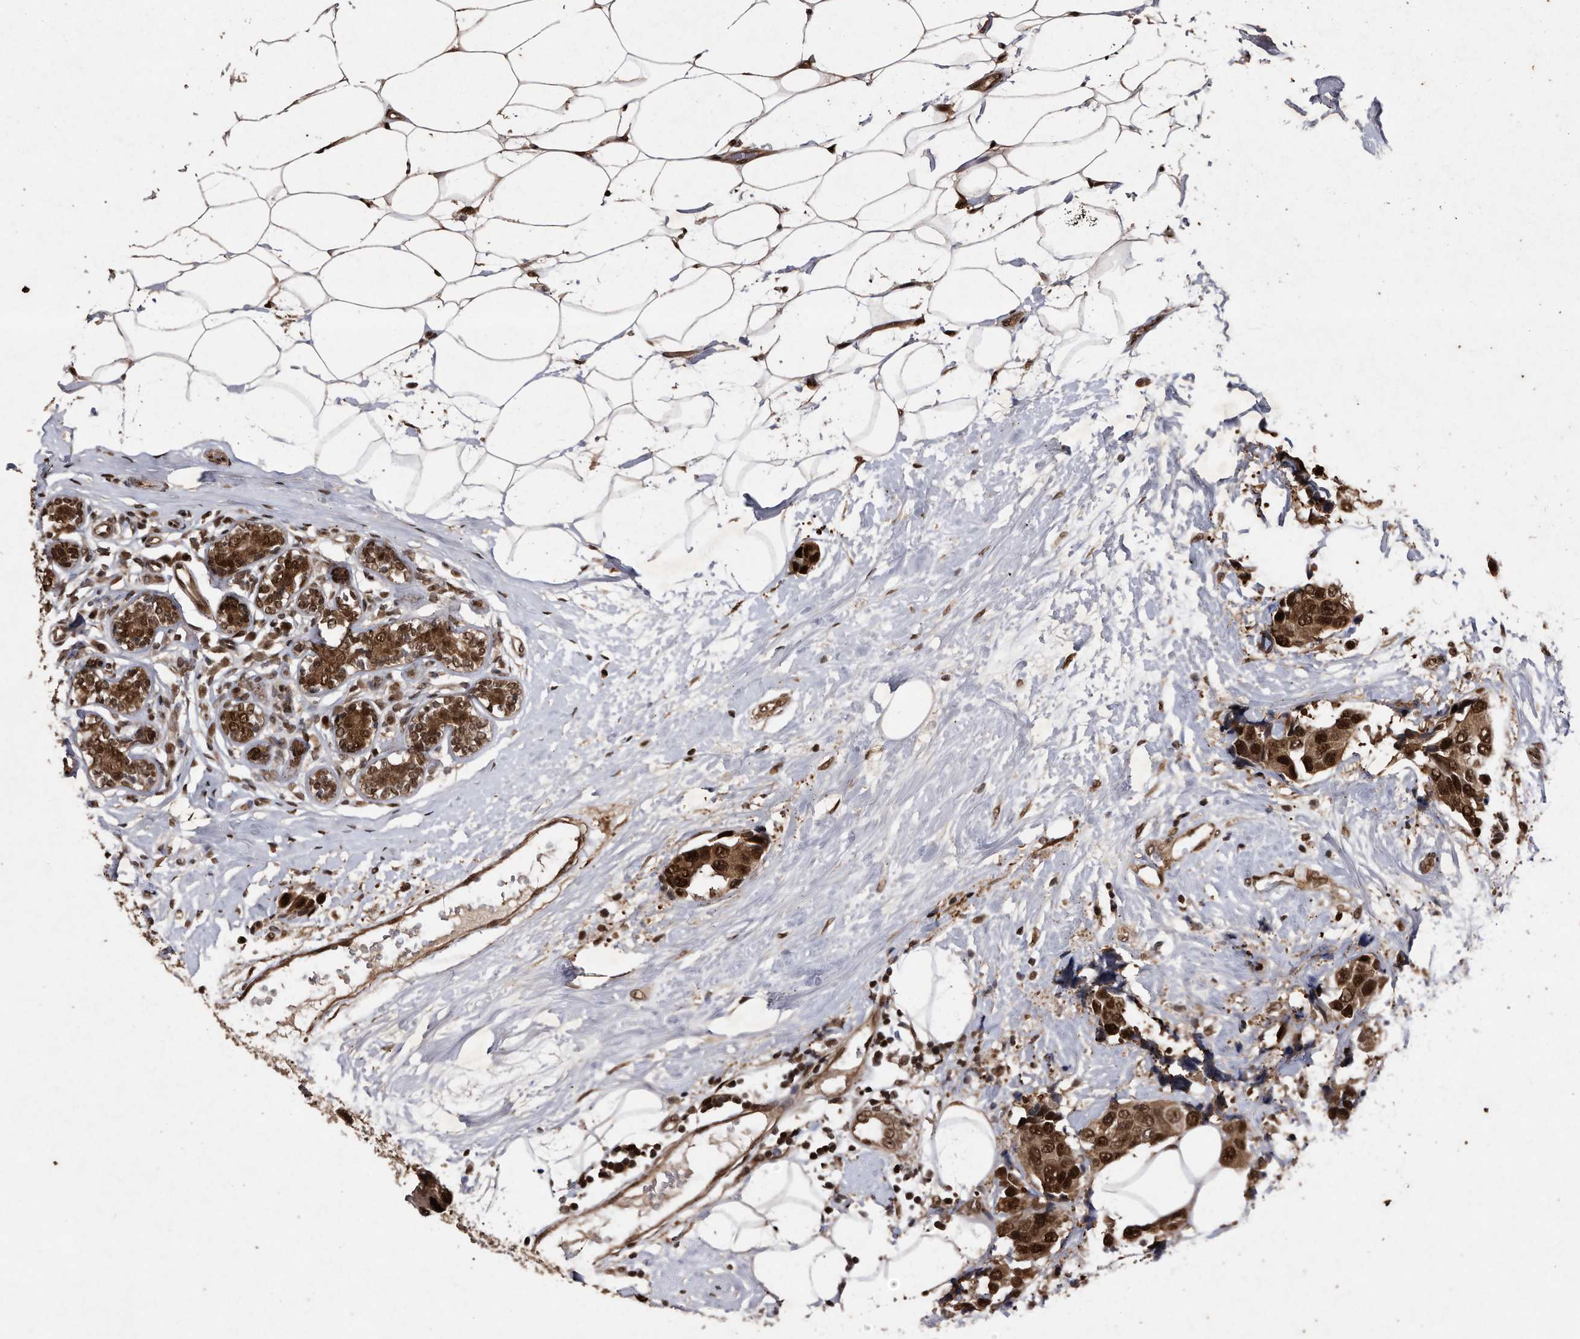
{"staining": {"intensity": "strong", "quantity": ">75%", "location": "cytoplasmic/membranous,nuclear"}, "tissue": "breast cancer", "cell_type": "Tumor cells", "image_type": "cancer", "snomed": [{"axis": "morphology", "description": "Normal tissue, NOS"}, {"axis": "morphology", "description": "Duct carcinoma"}, {"axis": "topography", "description": "Breast"}], "caption": "Protein staining of breast infiltrating ductal carcinoma tissue displays strong cytoplasmic/membranous and nuclear positivity in approximately >75% of tumor cells.", "gene": "RAD23B", "patient": {"sex": "female", "age": 39}}